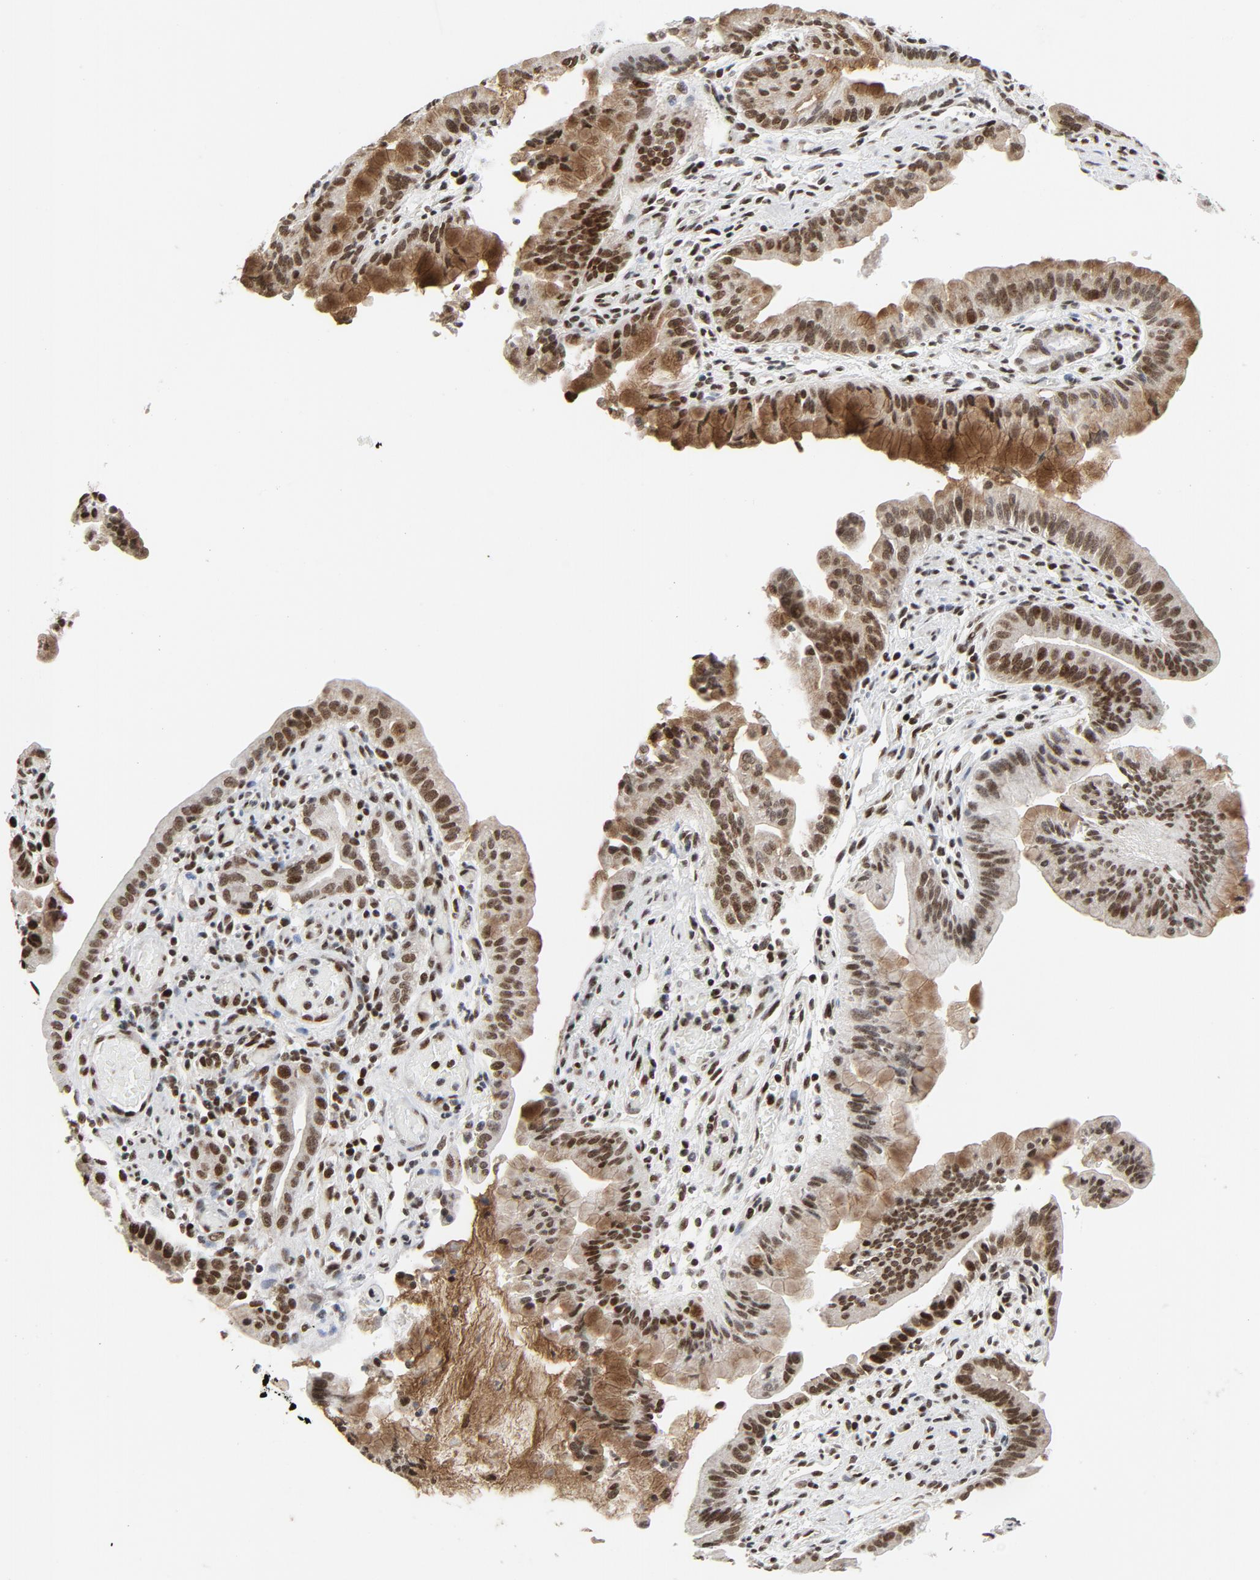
{"staining": {"intensity": "strong", "quantity": ">75%", "location": "nuclear"}, "tissue": "pancreatic cancer", "cell_type": "Tumor cells", "image_type": "cancer", "snomed": [{"axis": "morphology", "description": "Adenocarcinoma, NOS"}, {"axis": "topography", "description": "Pancreas"}], "caption": "This is an image of immunohistochemistry (IHC) staining of pancreatic cancer, which shows strong expression in the nuclear of tumor cells.", "gene": "ERCC1", "patient": {"sex": "male", "age": 59}}